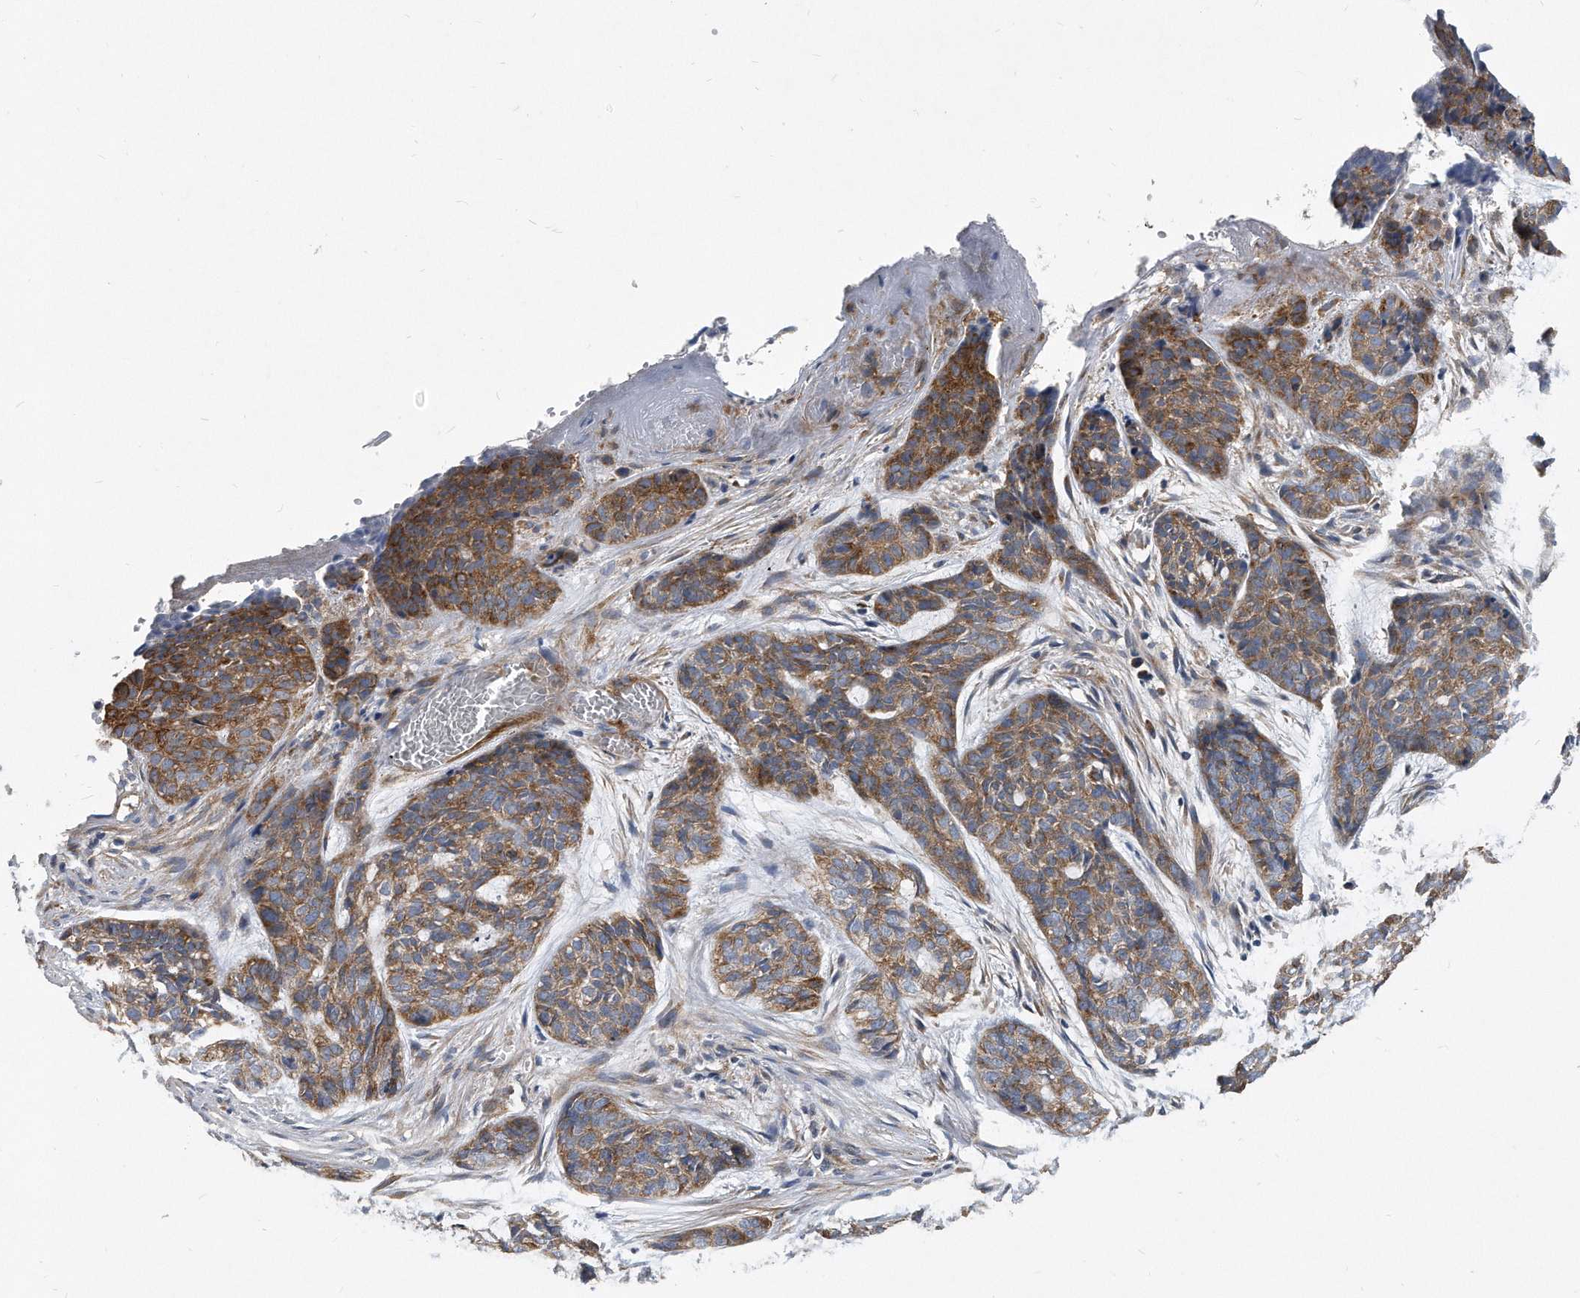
{"staining": {"intensity": "moderate", "quantity": ">75%", "location": "cytoplasmic/membranous"}, "tissue": "skin cancer", "cell_type": "Tumor cells", "image_type": "cancer", "snomed": [{"axis": "morphology", "description": "Basal cell carcinoma"}, {"axis": "topography", "description": "Skin"}], "caption": "Immunohistochemistry (DAB) staining of skin basal cell carcinoma shows moderate cytoplasmic/membranous protein positivity in about >75% of tumor cells.", "gene": "EIF2B4", "patient": {"sex": "female", "age": 64}}